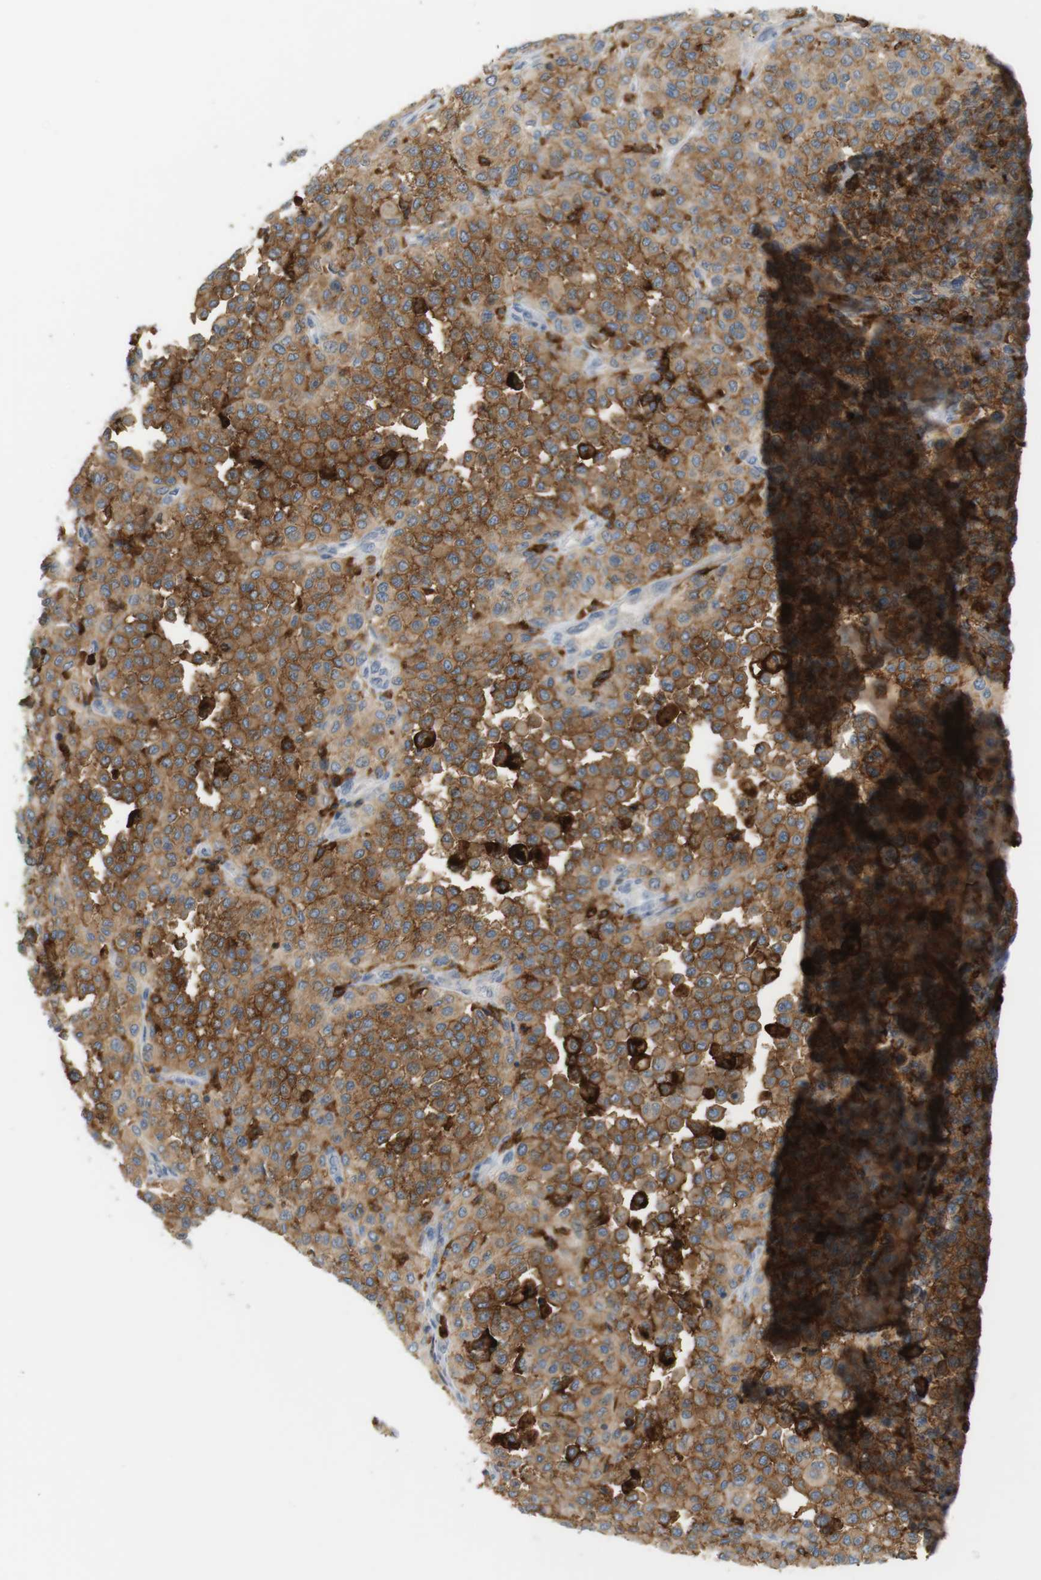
{"staining": {"intensity": "moderate", "quantity": ">75%", "location": "cytoplasmic/membranous"}, "tissue": "melanoma", "cell_type": "Tumor cells", "image_type": "cancer", "snomed": [{"axis": "morphology", "description": "Malignant melanoma, Metastatic site"}, {"axis": "topography", "description": "Pancreas"}], "caption": "The histopathology image shows a brown stain indicating the presence of a protein in the cytoplasmic/membranous of tumor cells in melanoma. Ihc stains the protein in brown and the nuclei are stained blue.", "gene": "SIRPA", "patient": {"sex": "female", "age": 30}}